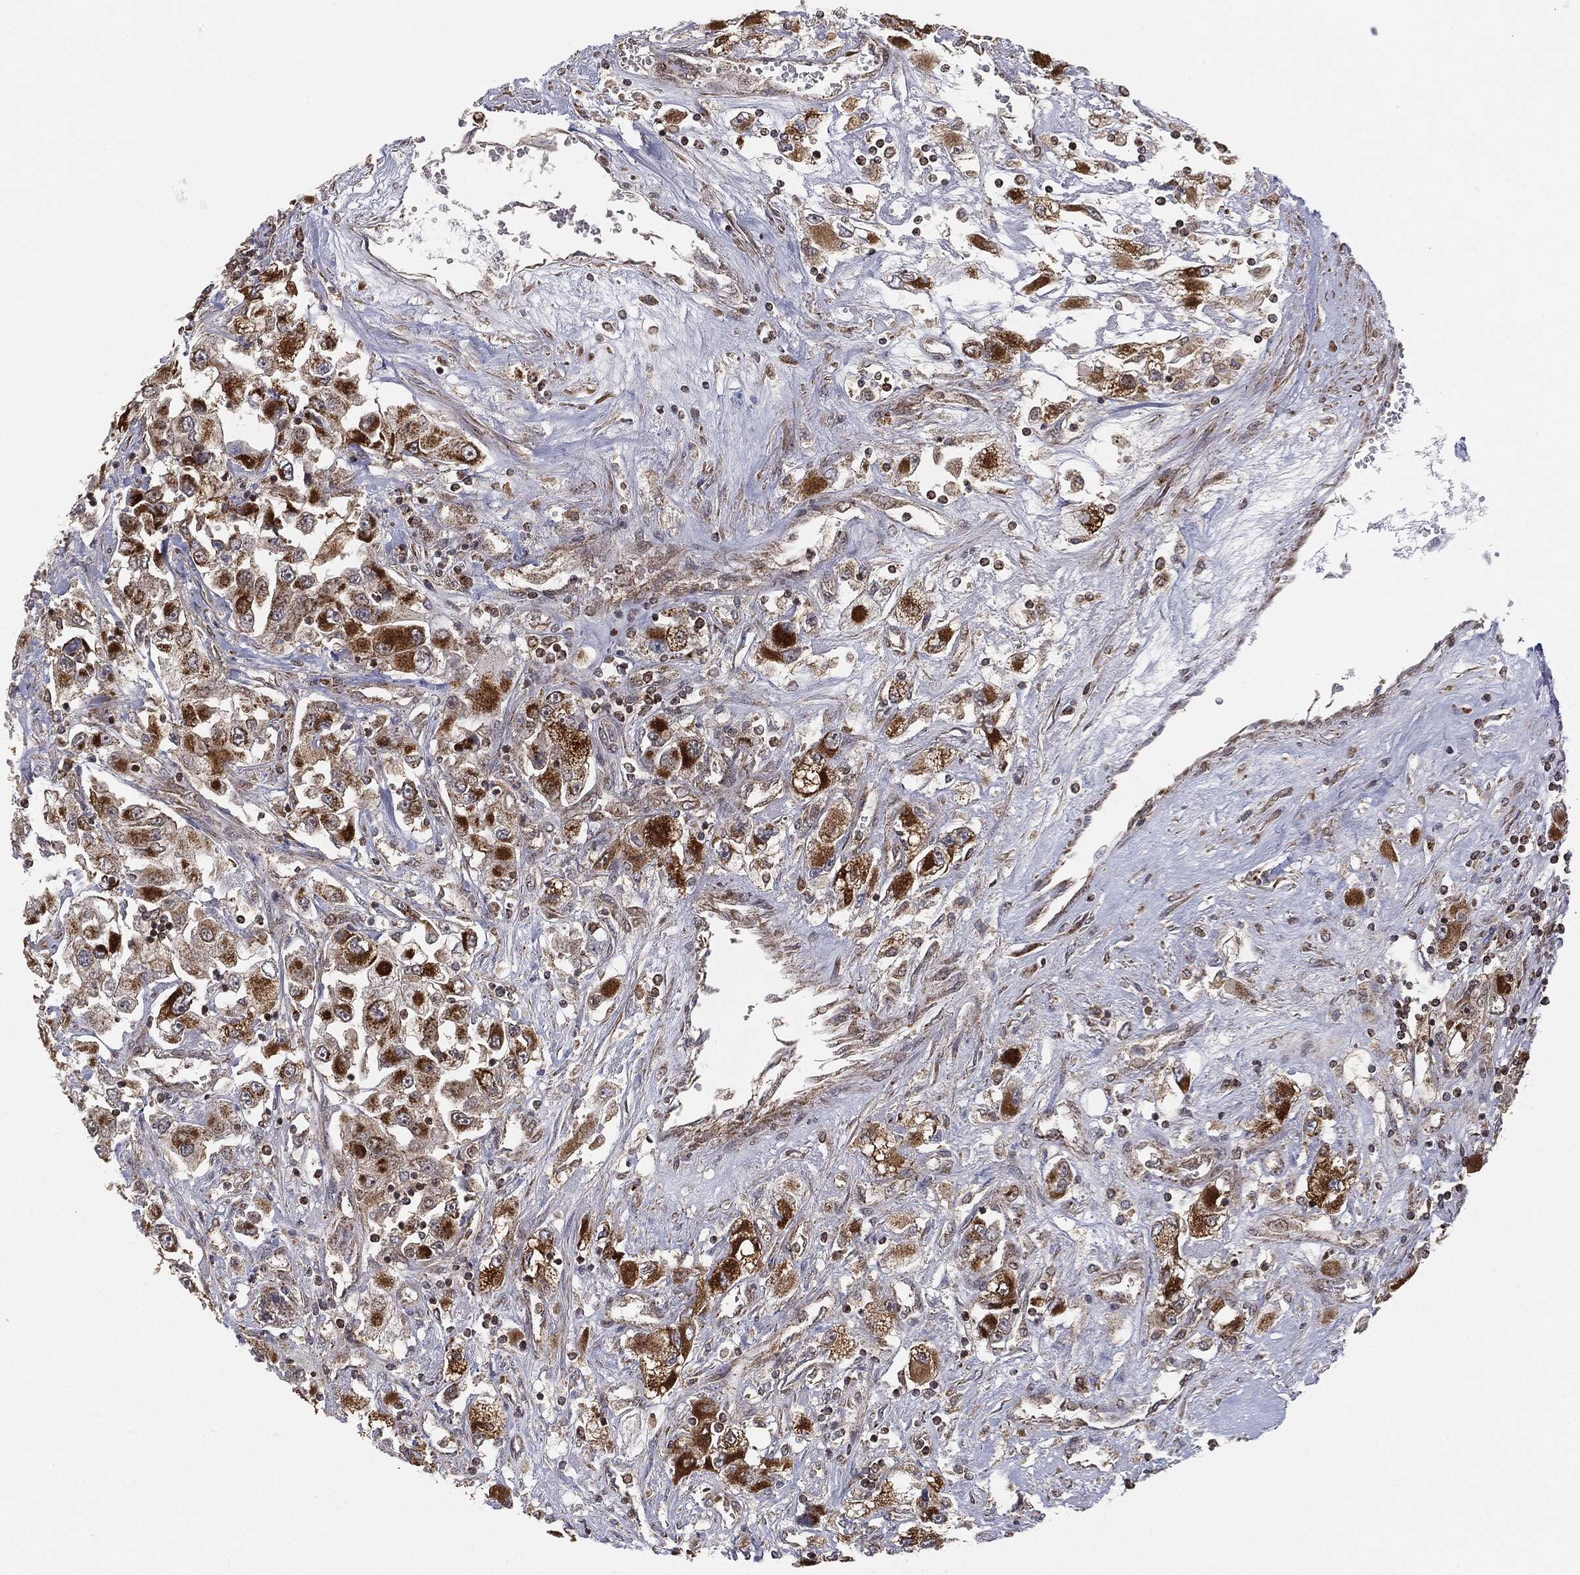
{"staining": {"intensity": "strong", "quantity": ">75%", "location": "cytoplasmic/membranous"}, "tissue": "renal cancer", "cell_type": "Tumor cells", "image_type": "cancer", "snomed": [{"axis": "morphology", "description": "Adenocarcinoma, NOS"}, {"axis": "topography", "description": "Kidney"}], "caption": "Immunohistochemical staining of human renal cancer (adenocarcinoma) demonstrates high levels of strong cytoplasmic/membranous protein positivity in about >75% of tumor cells.", "gene": "MTOR", "patient": {"sex": "female", "age": 52}}